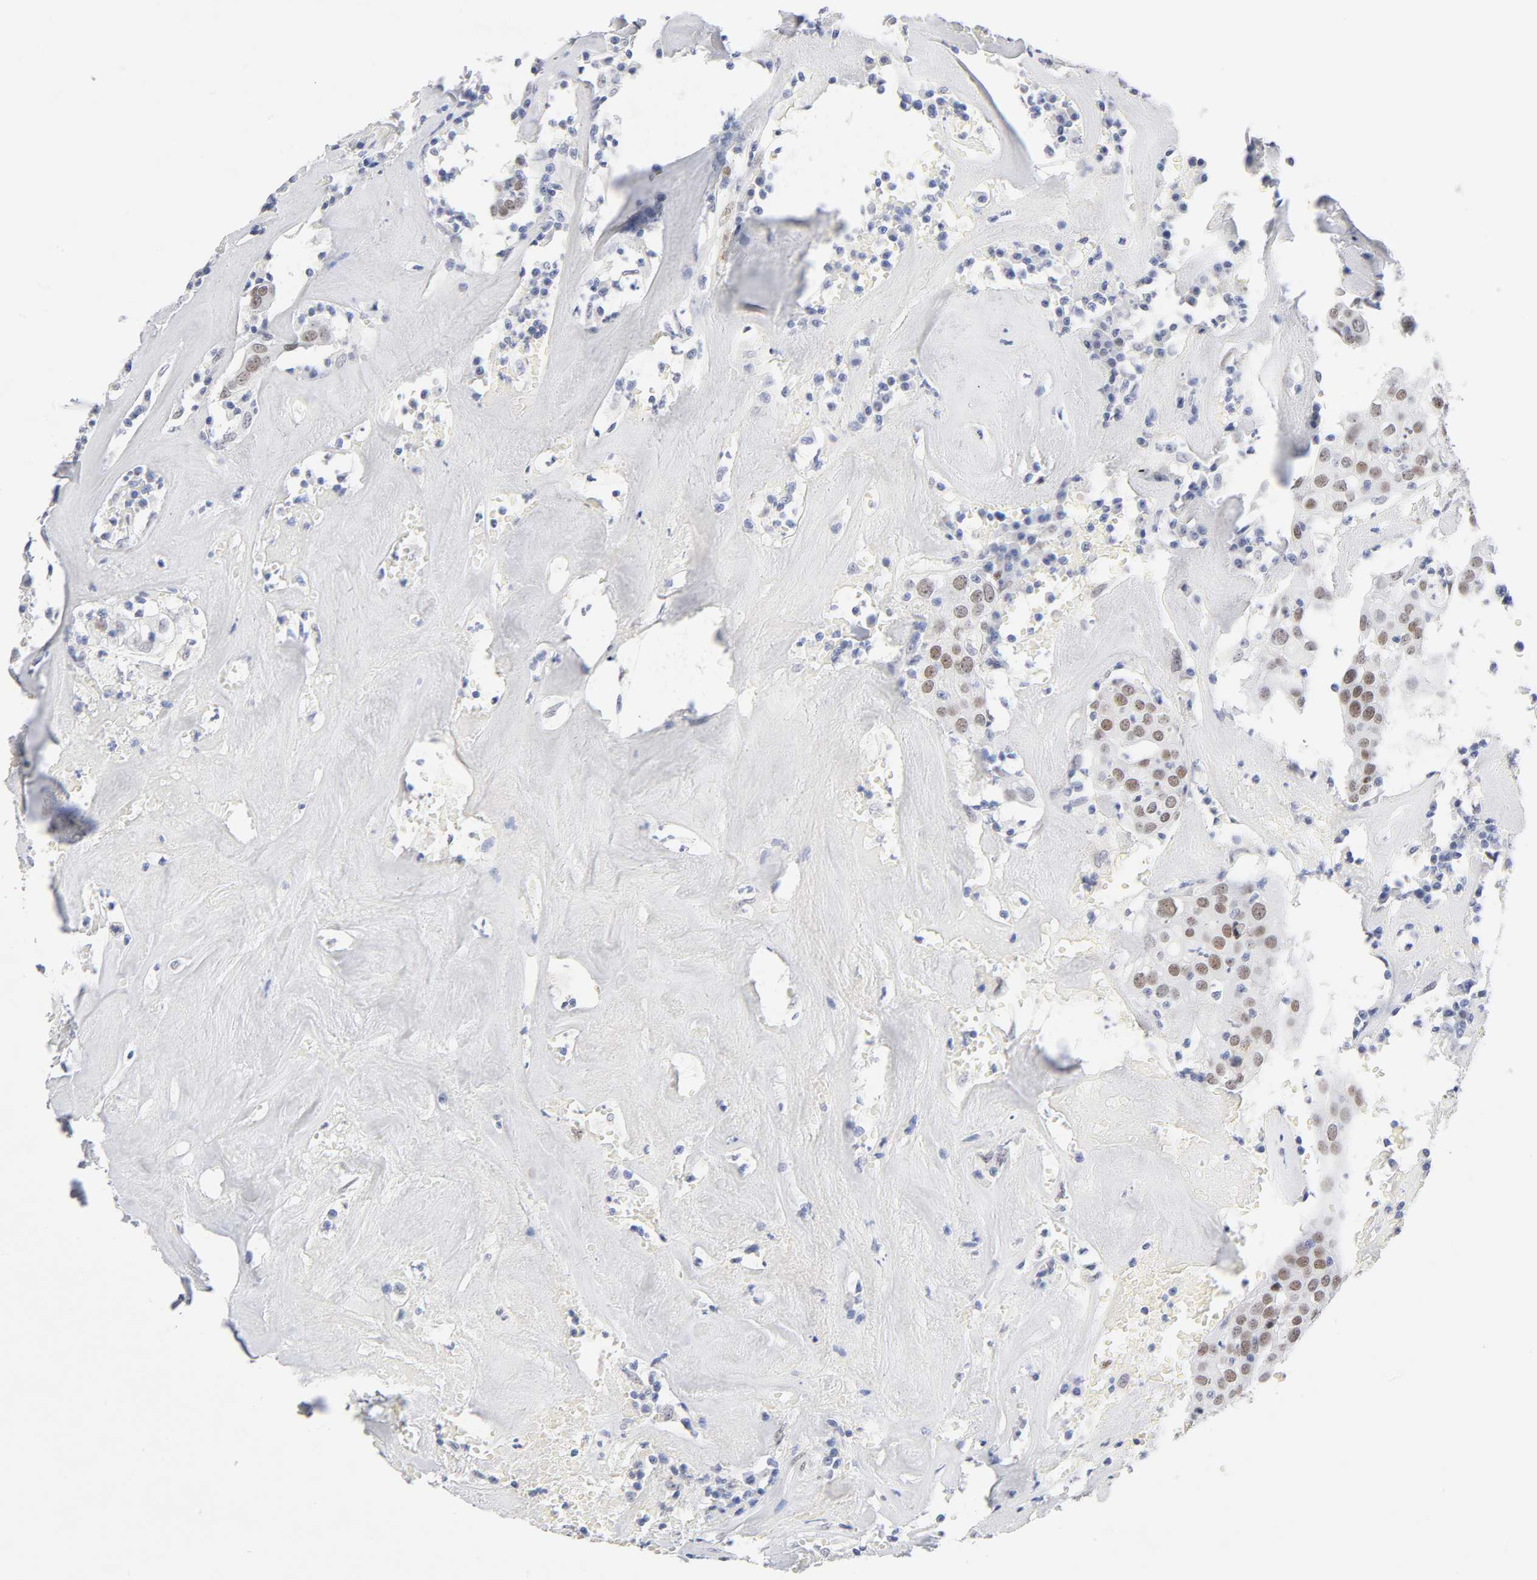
{"staining": {"intensity": "weak", "quantity": ">75%", "location": "nuclear"}, "tissue": "head and neck cancer", "cell_type": "Tumor cells", "image_type": "cancer", "snomed": [{"axis": "morphology", "description": "Adenocarcinoma, NOS"}, {"axis": "topography", "description": "Salivary gland"}, {"axis": "topography", "description": "Head-Neck"}], "caption": "Brown immunohistochemical staining in human head and neck cancer (adenocarcinoma) demonstrates weak nuclear expression in about >75% of tumor cells. (DAB = brown stain, brightfield microscopy at high magnification).", "gene": "NFIC", "patient": {"sex": "female", "age": 65}}